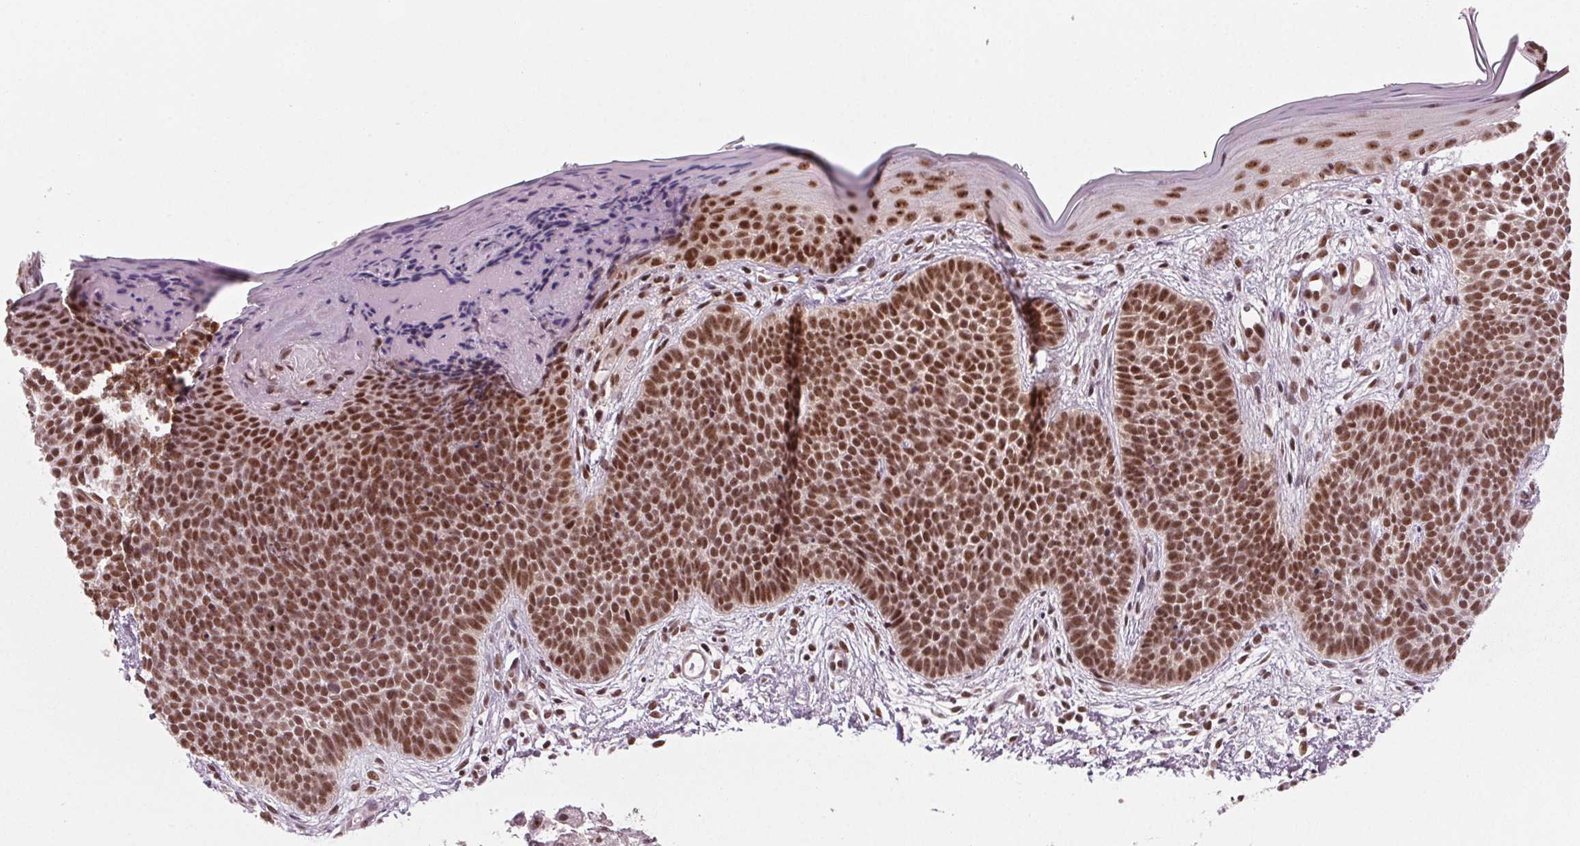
{"staining": {"intensity": "moderate", "quantity": ">75%", "location": "nuclear"}, "tissue": "skin cancer", "cell_type": "Tumor cells", "image_type": "cancer", "snomed": [{"axis": "morphology", "description": "Basal cell carcinoma"}, {"axis": "topography", "description": "Skin"}], "caption": "Human skin basal cell carcinoma stained with a brown dye displays moderate nuclear positive staining in about >75% of tumor cells.", "gene": "DDX41", "patient": {"sex": "female", "age": 70}}